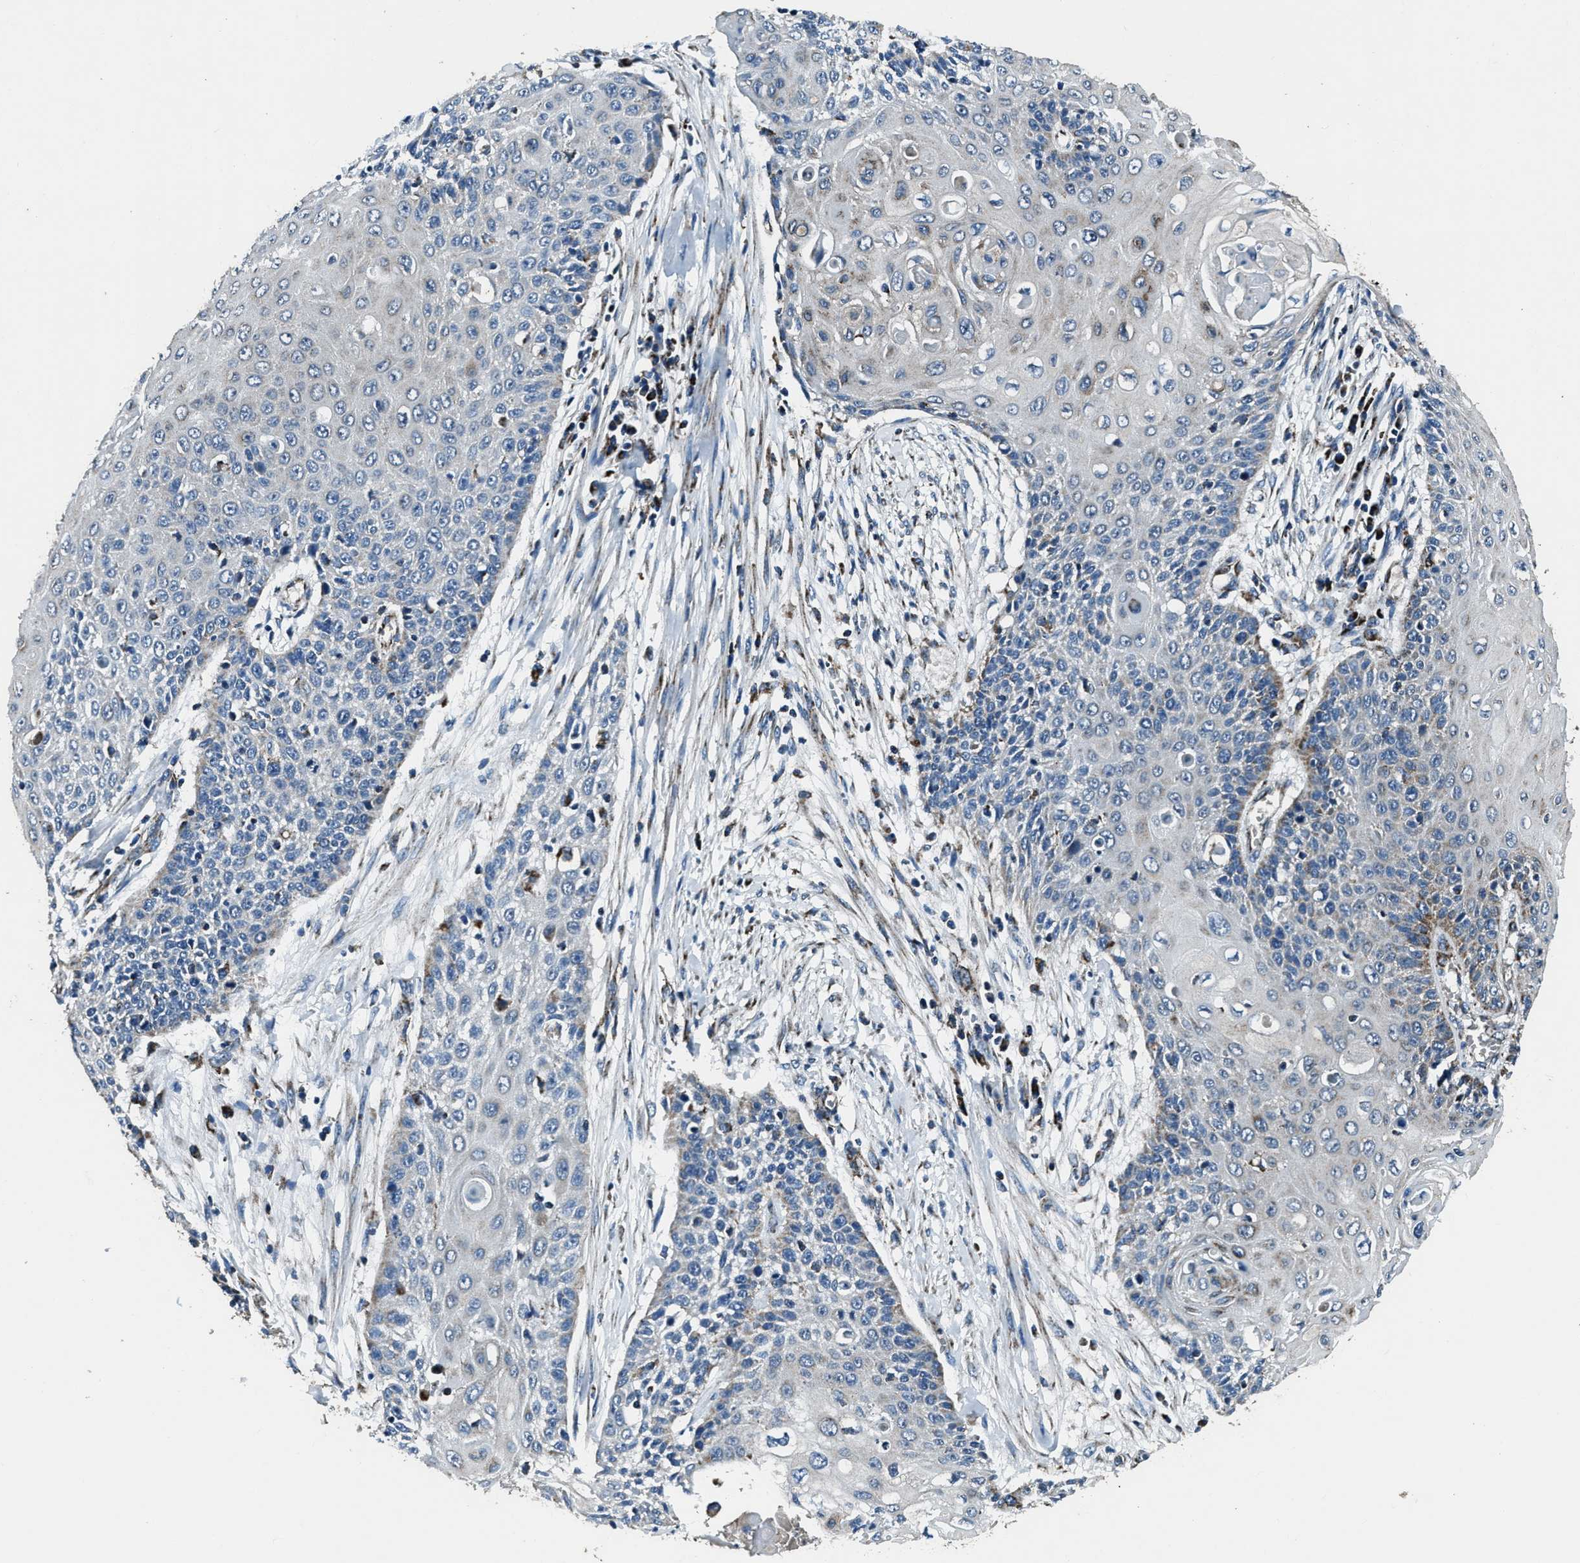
{"staining": {"intensity": "weak", "quantity": "<25%", "location": "cytoplasmic/membranous"}, "tissue": "cervical cancer", "cell_type": "Tumor cells", "image_type": "cancer", "snomed": [{"axis": "morphology", "description": "Squamous cell carcinoma, NOS"}, {"axis": "topography", "description": "Cervix"}], "caption": "This is an immunohistochemistry (IHC) photomicrograph of cervical squamous cell carcinoma. There is no staining in tumor cells.", "gene": "OGDH", "patient": {"sex": "female", "age": 39}}